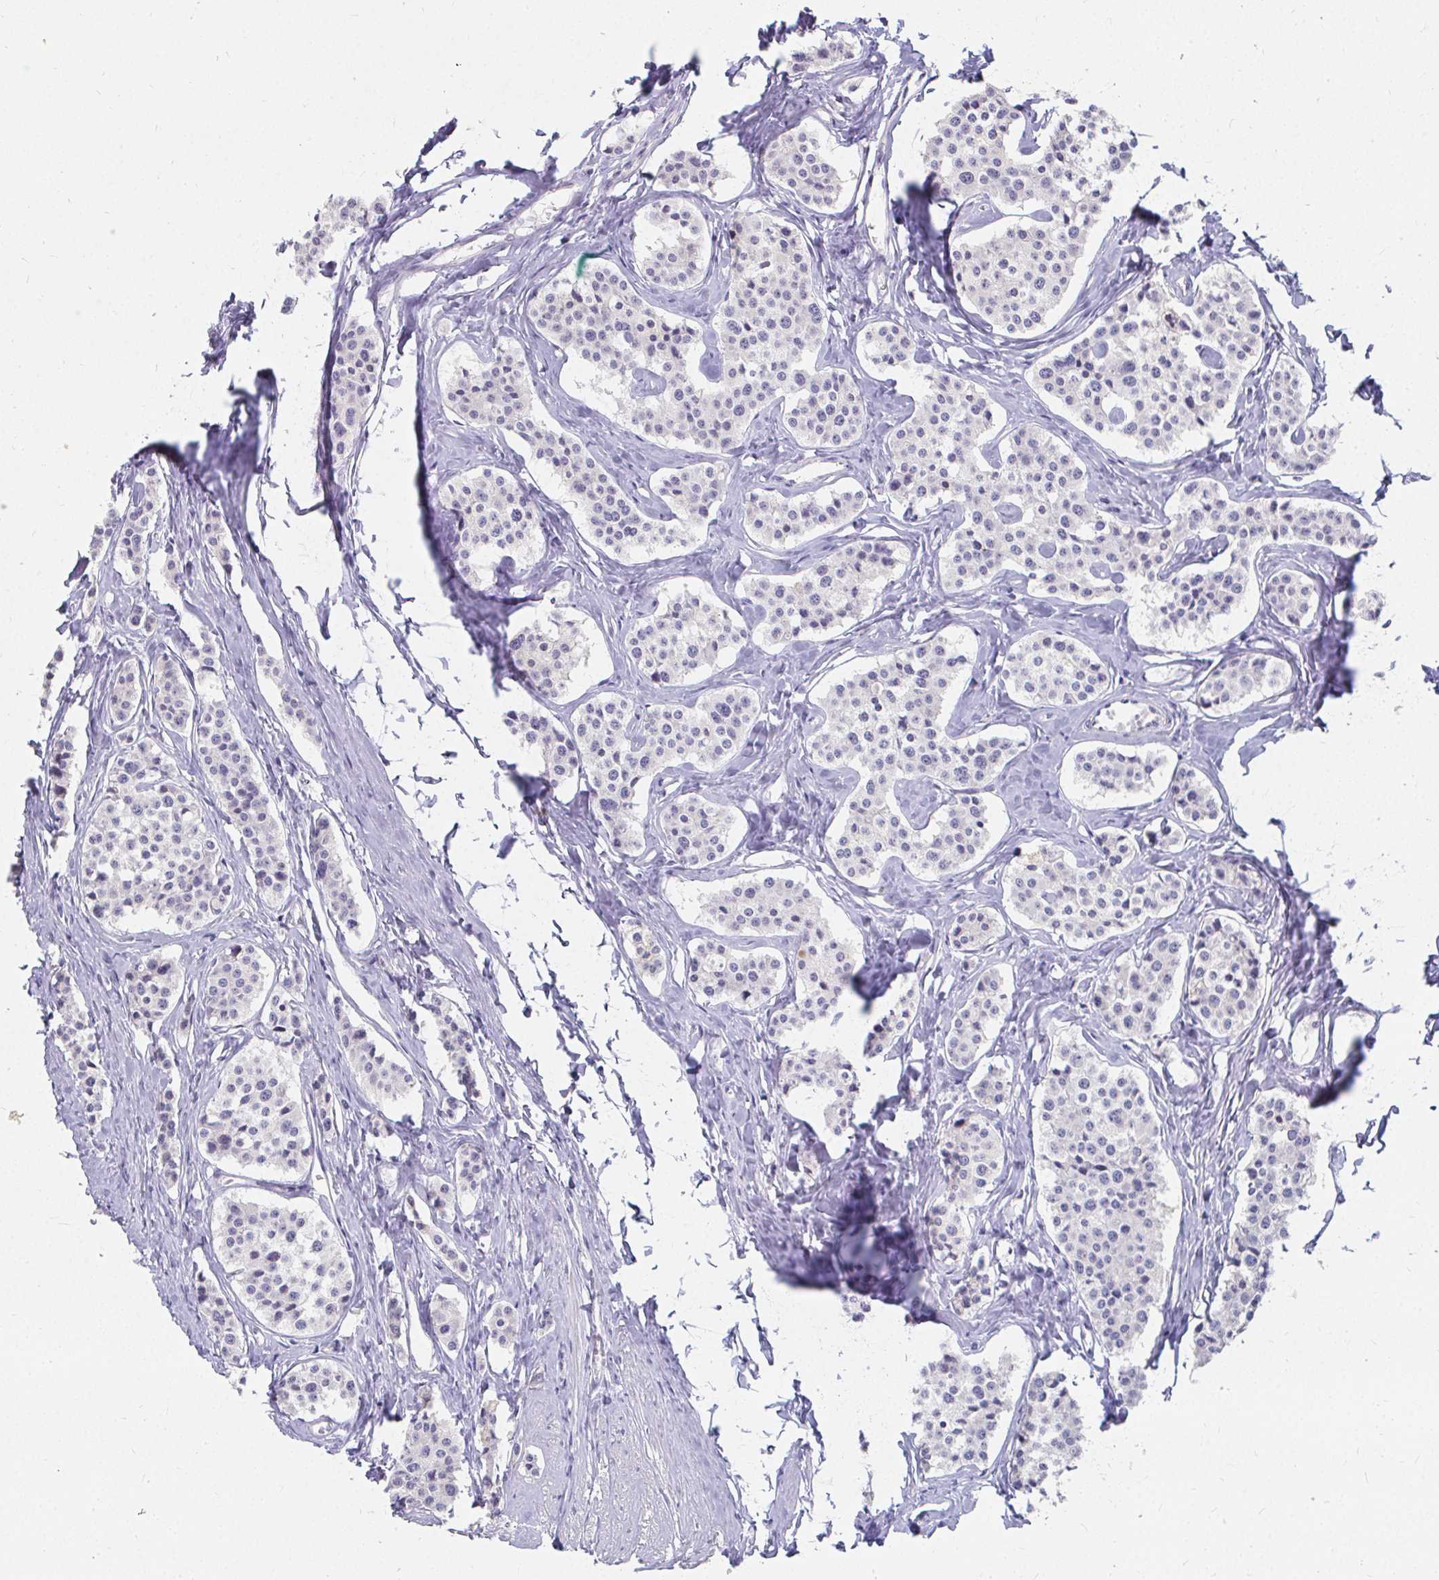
{"staining": {"intensity": "negative", "quantity": "none", "location": "none"}, "tissue": "carcinoid", "cell_type": "Tumor cells", "image_type": "cancer", "snomed": [{"axis": "morphology", "description": "Carcinoid, malignant, NOS"}, {"axis": "topography", "description": "Small intestine"}], "caption": "The micrograph shows no staining of tumor cells in carcinoid.", "gene": "LOXL4", "patient": {"sex": "male", "age": 60}}